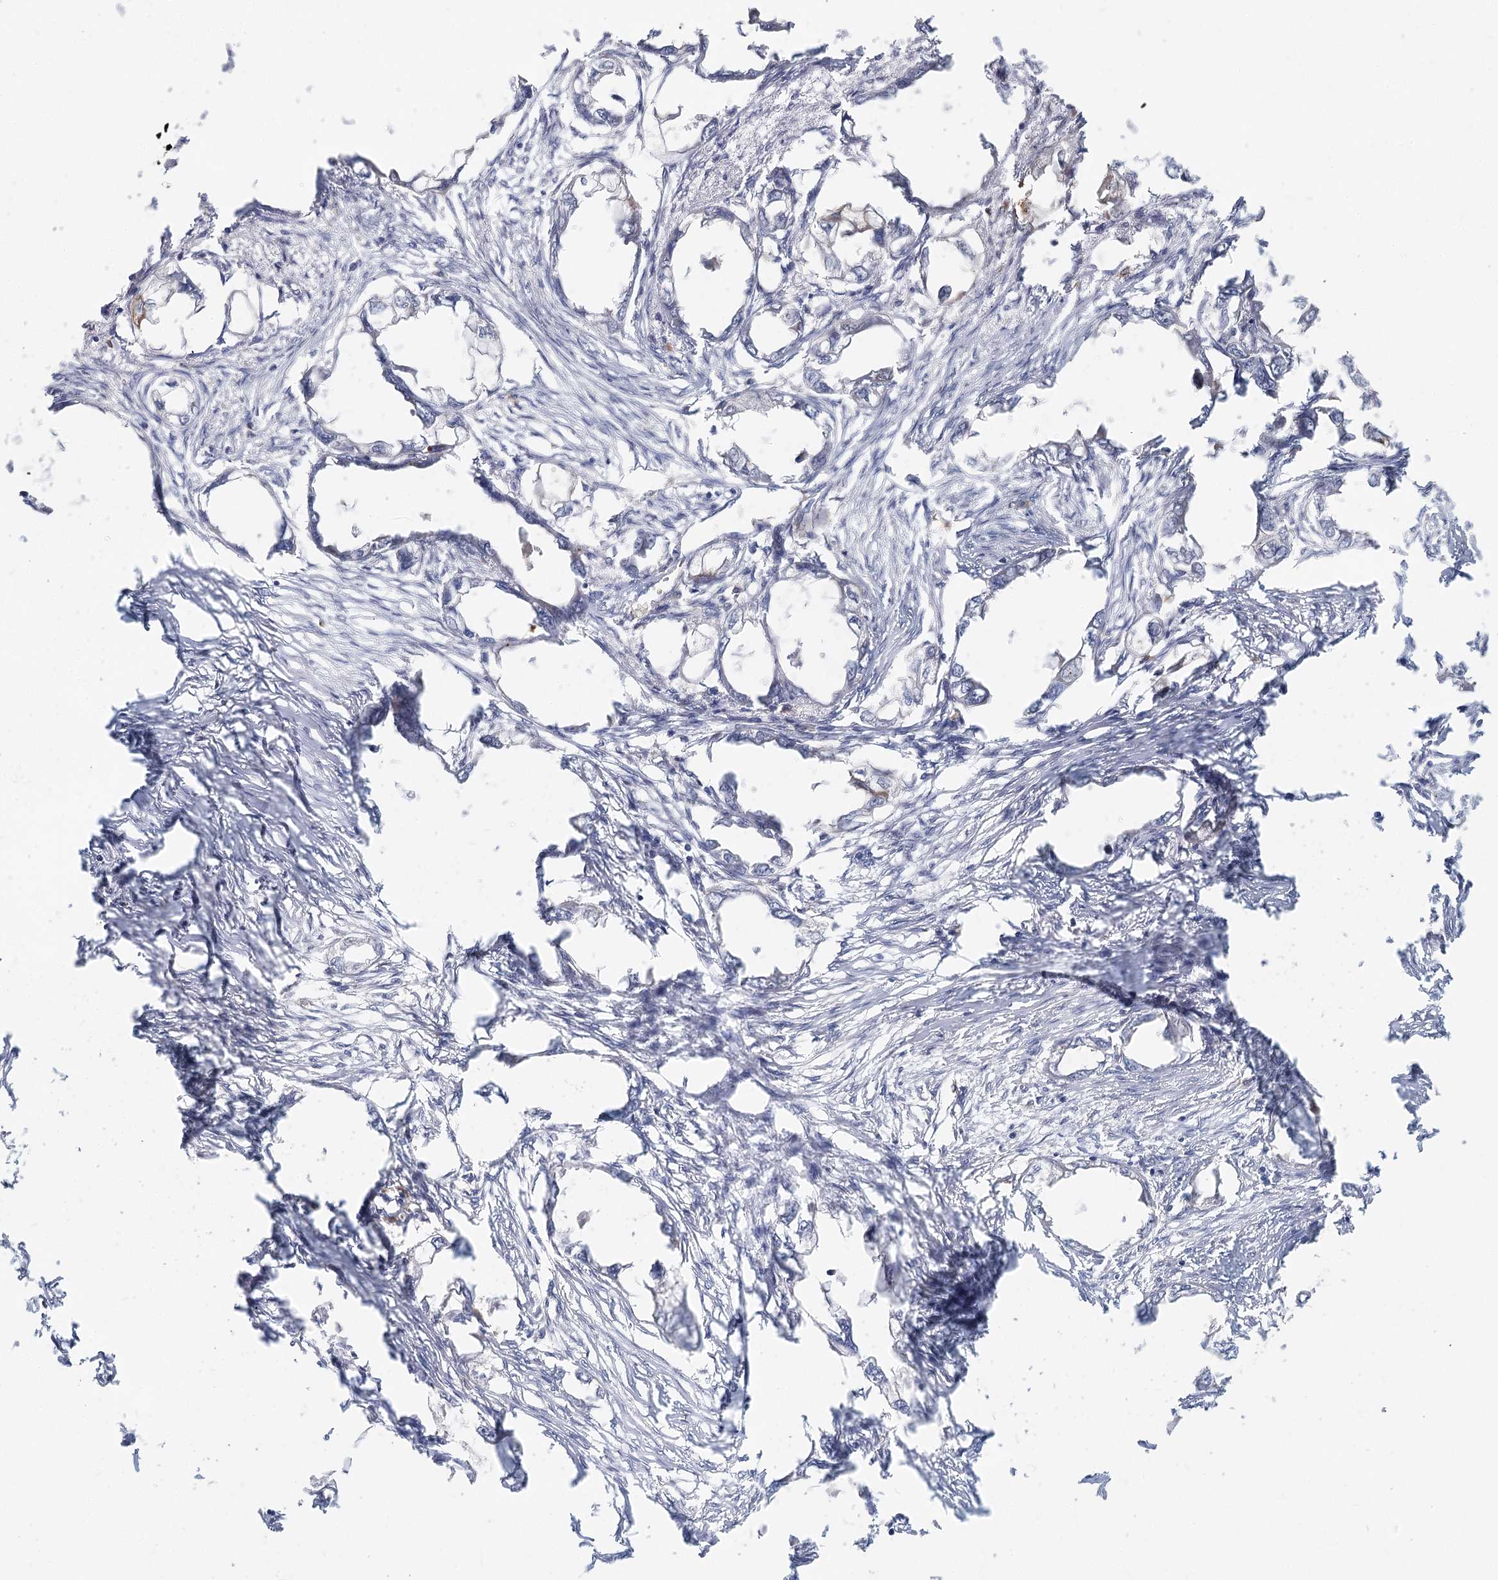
{"staining": {"intensity": "negative", "quantity": "none", "location": "none"}, "tissue": "endometrial cancer", "cell_type": "Tumor cells", "image_type": "cancer", "snomed": [{"axis": "morphology", "description": "Adenocarcinoma, NOS"}, {"axis": "morphology", "description": "Adenocarcinoma, metastatic, NOS"}, {"axis": "topography", "description": "Adipose tissue"}, {"axis": "topography", "description": "Endometrium"}], "caption": "Immunohistochemistry (IHC) micrograph of neoplastic tissue: human endometrial cancer stained with DAB (3,3'-diaminobenzidine) displays no significant protein staining in tumor cells.", "gene": "FBXO7", "patient": {"sex": "female", "age": 67}}